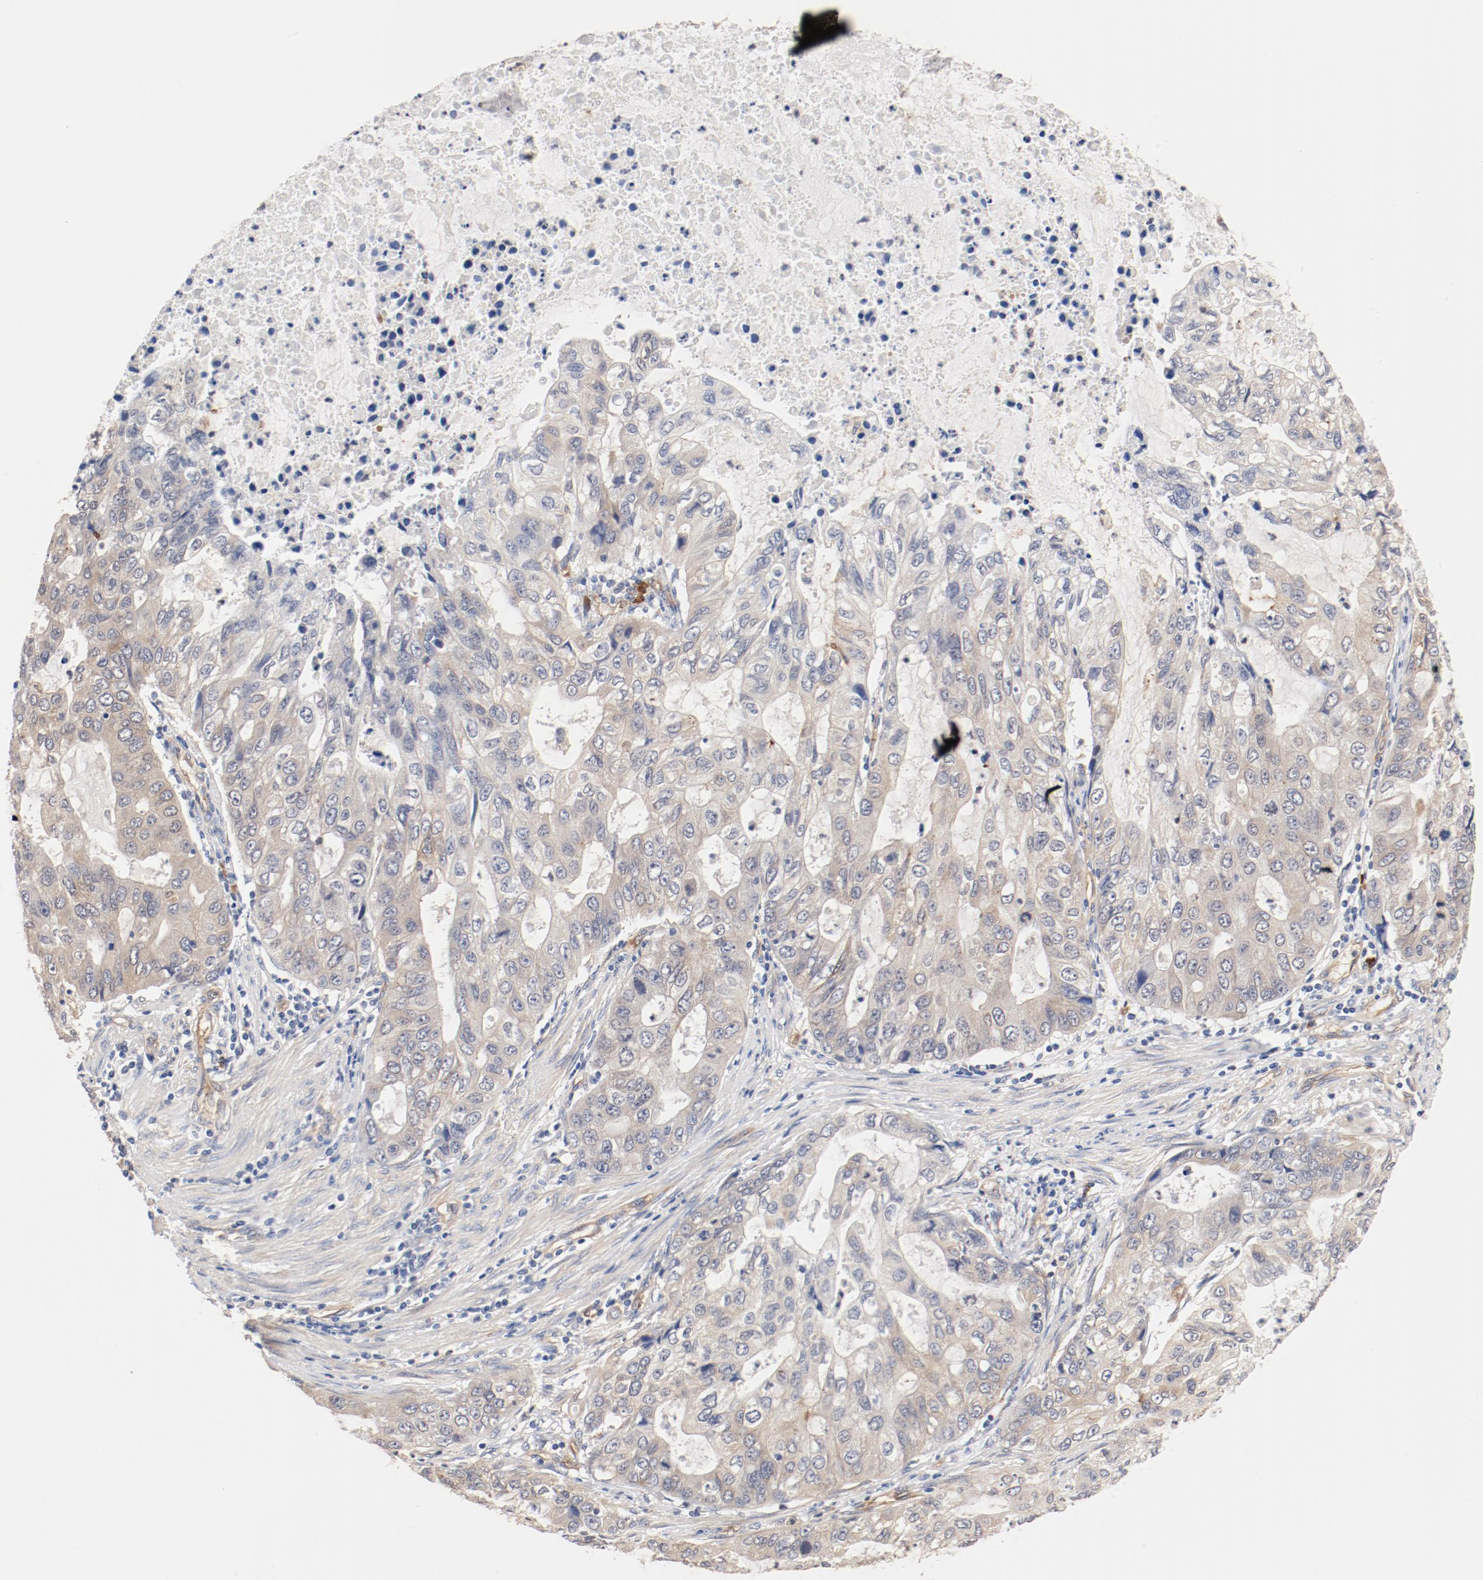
{"staining": {"intensity": "weak", "quantity": "25%-75%", "location": "cytoplasmic/membranous"}, "tissue": "stomach cancer", "cell_type": "Tumor cells", "image_type": "cancer", "snomed": [{"axis": "morphology", "description": "Adenocarcinoma, NOS"}, {"axis": "topography", "description": "Stomach, upper"}], "caption": "An immunohistochemistry (IHC) micrograph of neoplastic tissue is shown. Protein staining in brown shows weak cytoplasmic/membranous positivity in stomach adenocarcinoma within tumor cells. Nuclei are stained in blue.", "gene": "UBE2J1", "patient": {"sex": "female", "age": 52}}